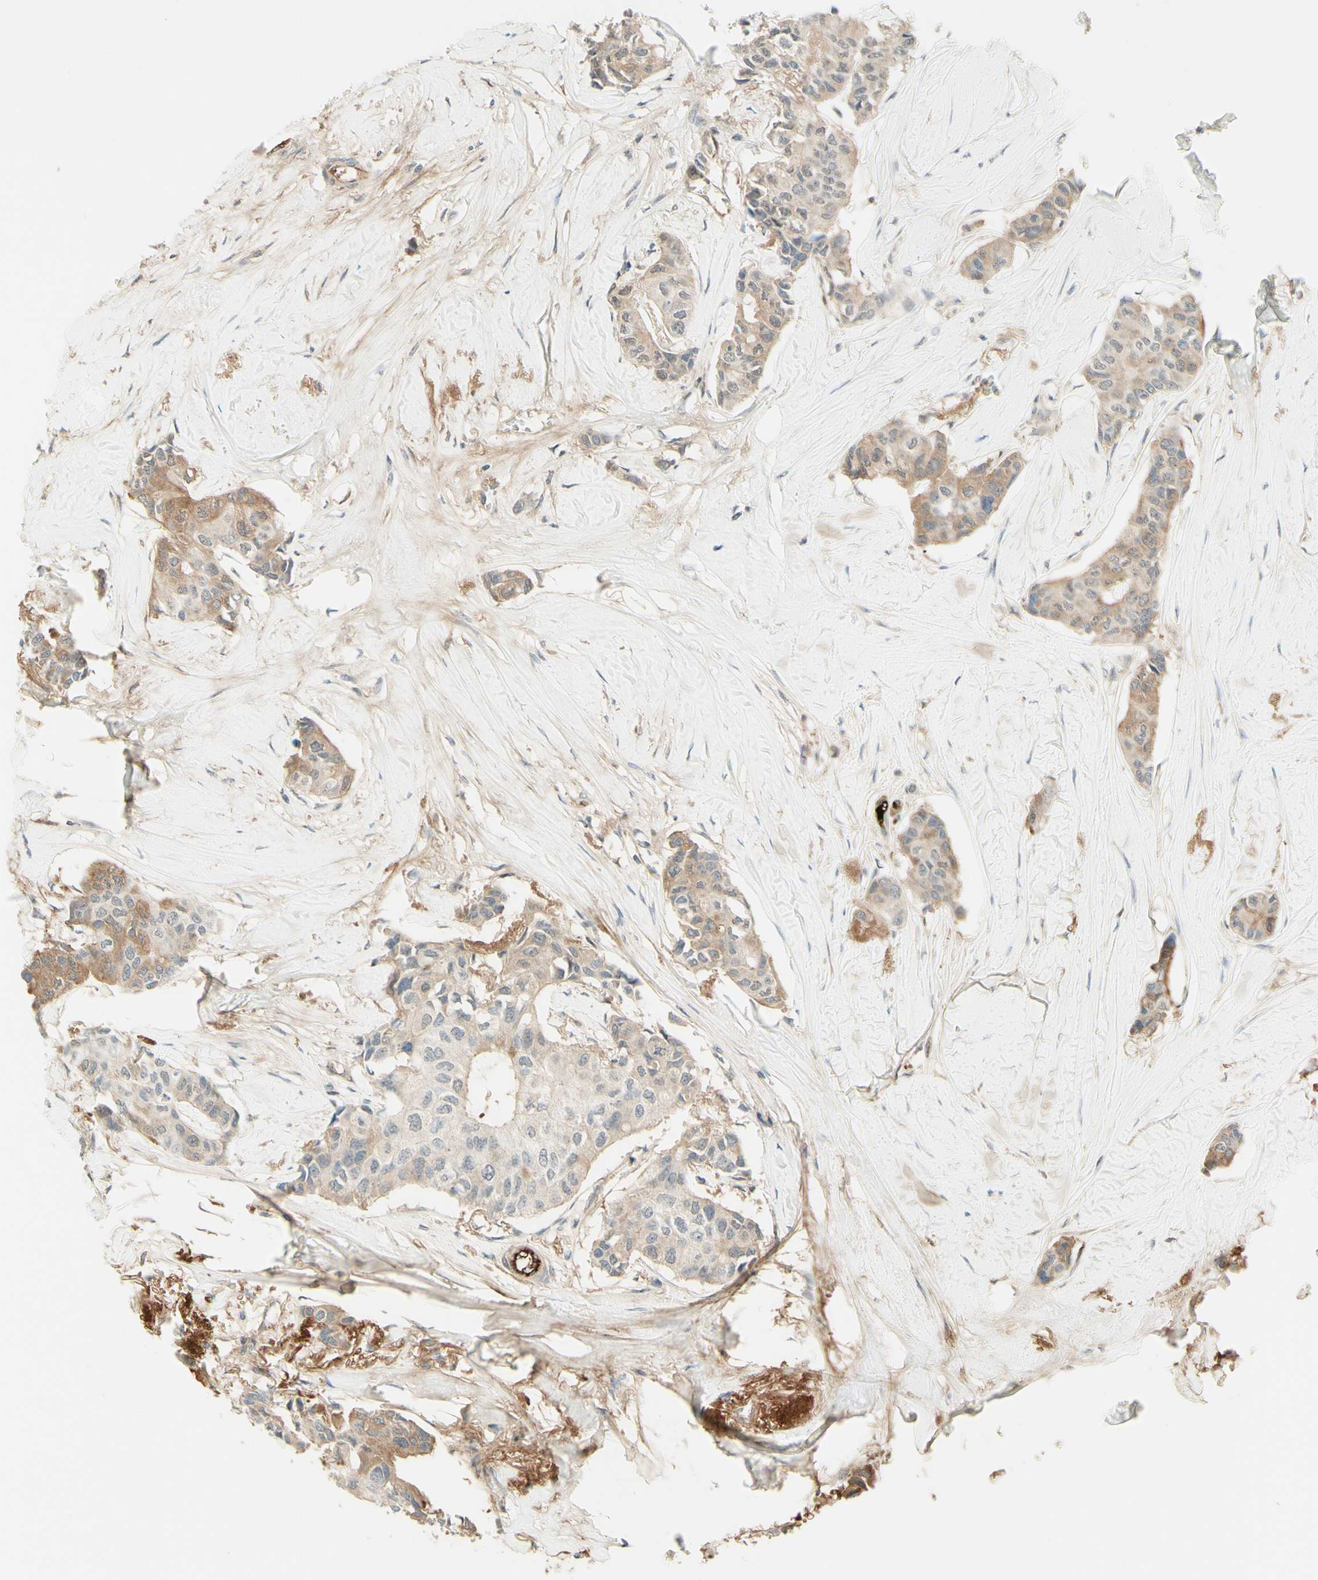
{"staining": {"intensity": "moderate", "quantity": "<25%", "location": "cytoplasmic/membranous"}, "tissue": "breast cancer", "cell_type": "Tumor cells", "image_type": "cancer", "snomed": [{"axis": "morphology", "description": "Duct carcinoma"}, {"axis": "topography", "description": "Breast"}], "caption": "Breast cancer (invasive ductal carcinoma) stained with a protein marker demonstrates moderate staining in tumor cells.", "gene": "ANGPT2", "patient": {"sex": "female", "age": 80}}